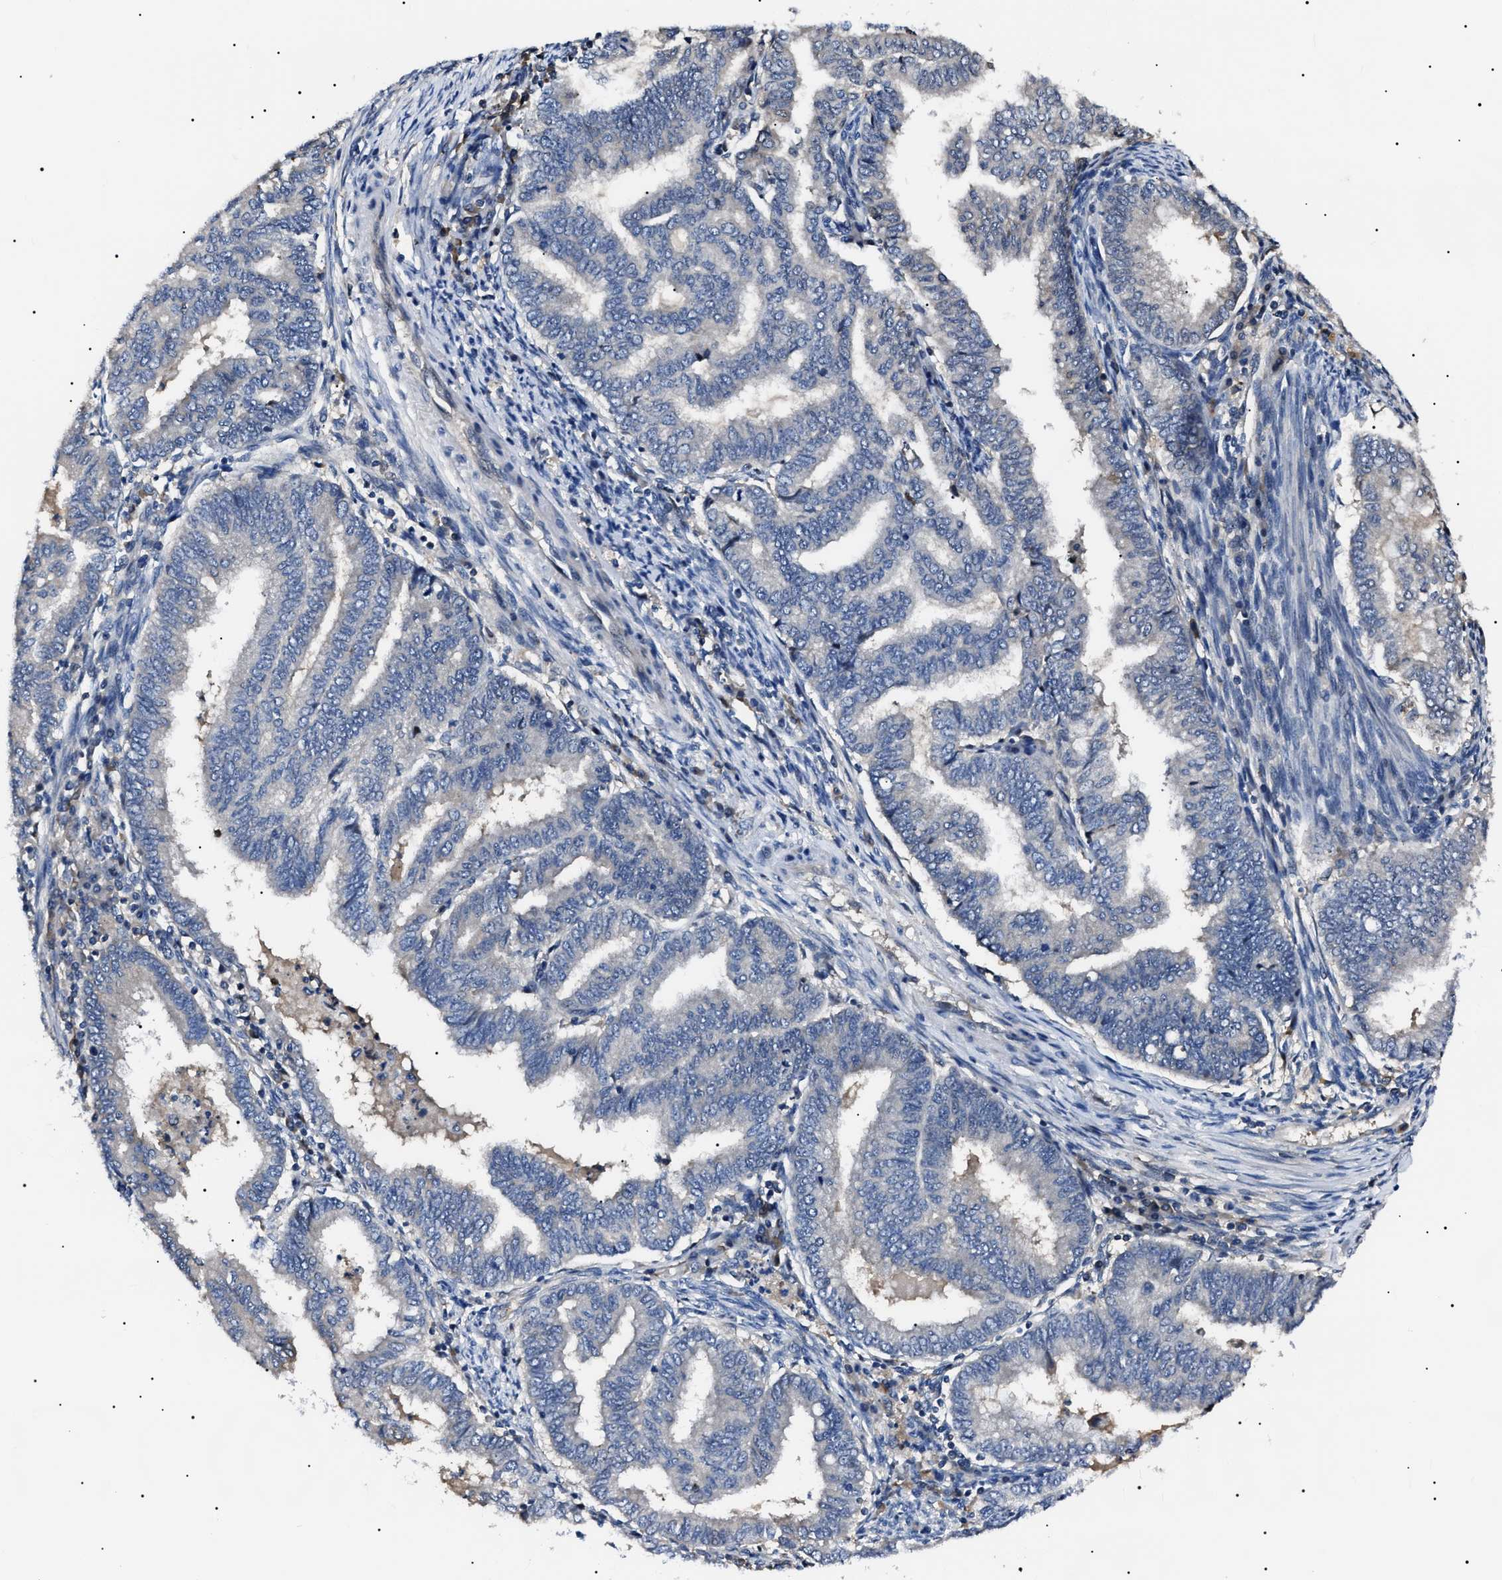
{"staining": {"intensity": "negative", "quantity": "none", "location": "none"}, "tissue": "endometrial cancer", "cell_type": "Tumor cells", "image_type": "cancer", "snomed": [{"axis": "morphology", "description": "Polyp, NOS"}, {"axis": "morphology", "description": "Adenocarcinoma, NOS"}, {"axis": "morphology", "description": "Adenoma, NOS"}, {"axis": "topography", "description": "Endometrium"}], "caption": "Immunohistochemical staining of human adenocarcinoma (endometrial) shows no significant positivity in tumor cells.", "gene": "IFT81", "patient": {"sex": "female", "age": 79}}